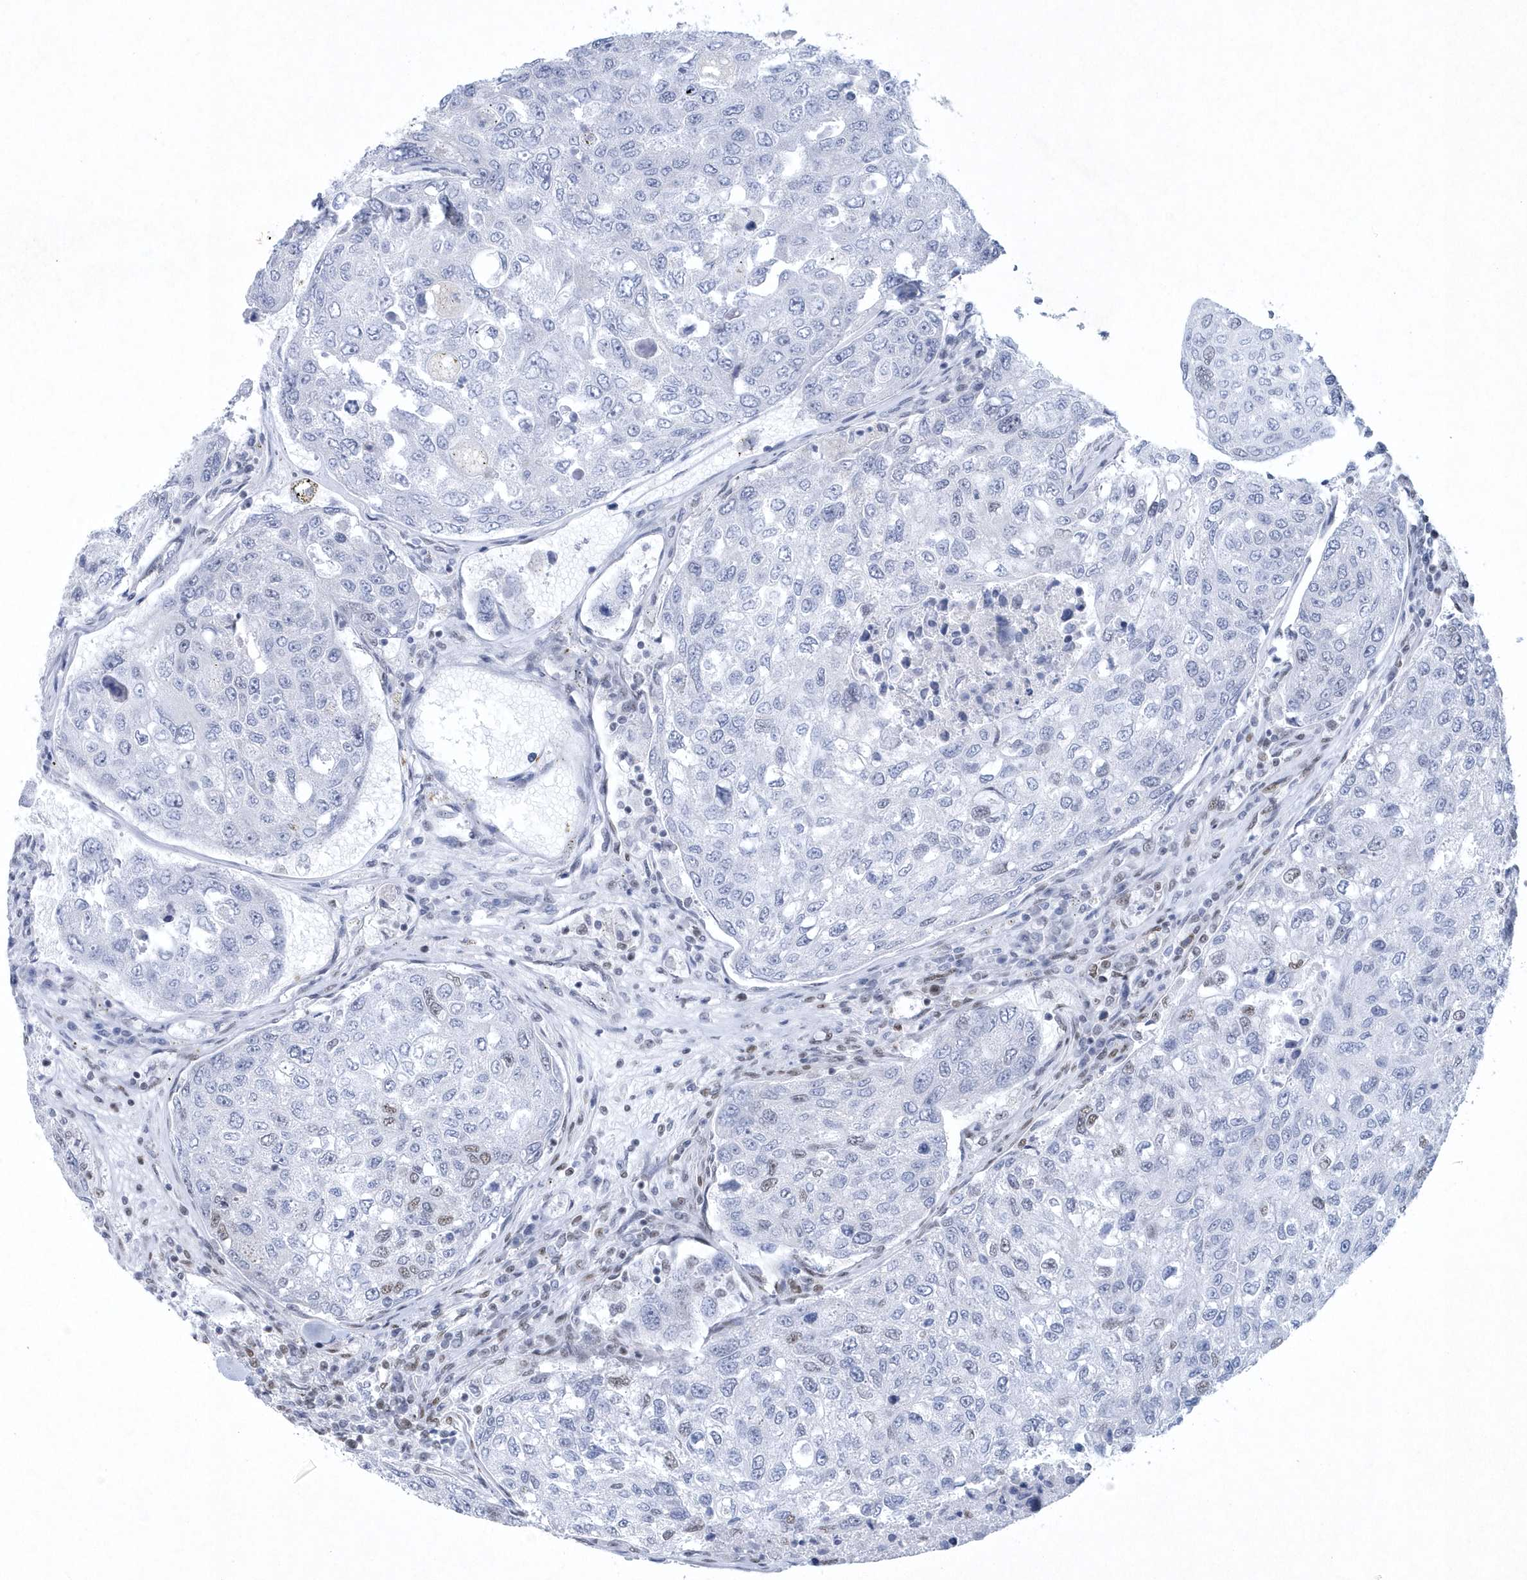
{"staining": {"intensity": "negative", "quantity": "none", "location": "none"}, "tissue": "urothelial cancer", "cell_type": "Tumor cells", "image_type": "cancer", "snomed": [{"axis": "morphology", "description": "Urothelial carcinoma, High grade"}, {"axis": "topography", "description": "Lymph node"}, {"axis": "topography", "description": "Urinary bladder"}], "caption": "Immunohistochemical staining of human urothelial cancer demonstrates no significant positivity in tumor cells. (Brightfield microscopy of DAB (3,3'-diaminobenzidine) immunohistochemistry at high magnification).", "gene": "DCLRE1A", "patient": {"sex": "male", "age": 51}}